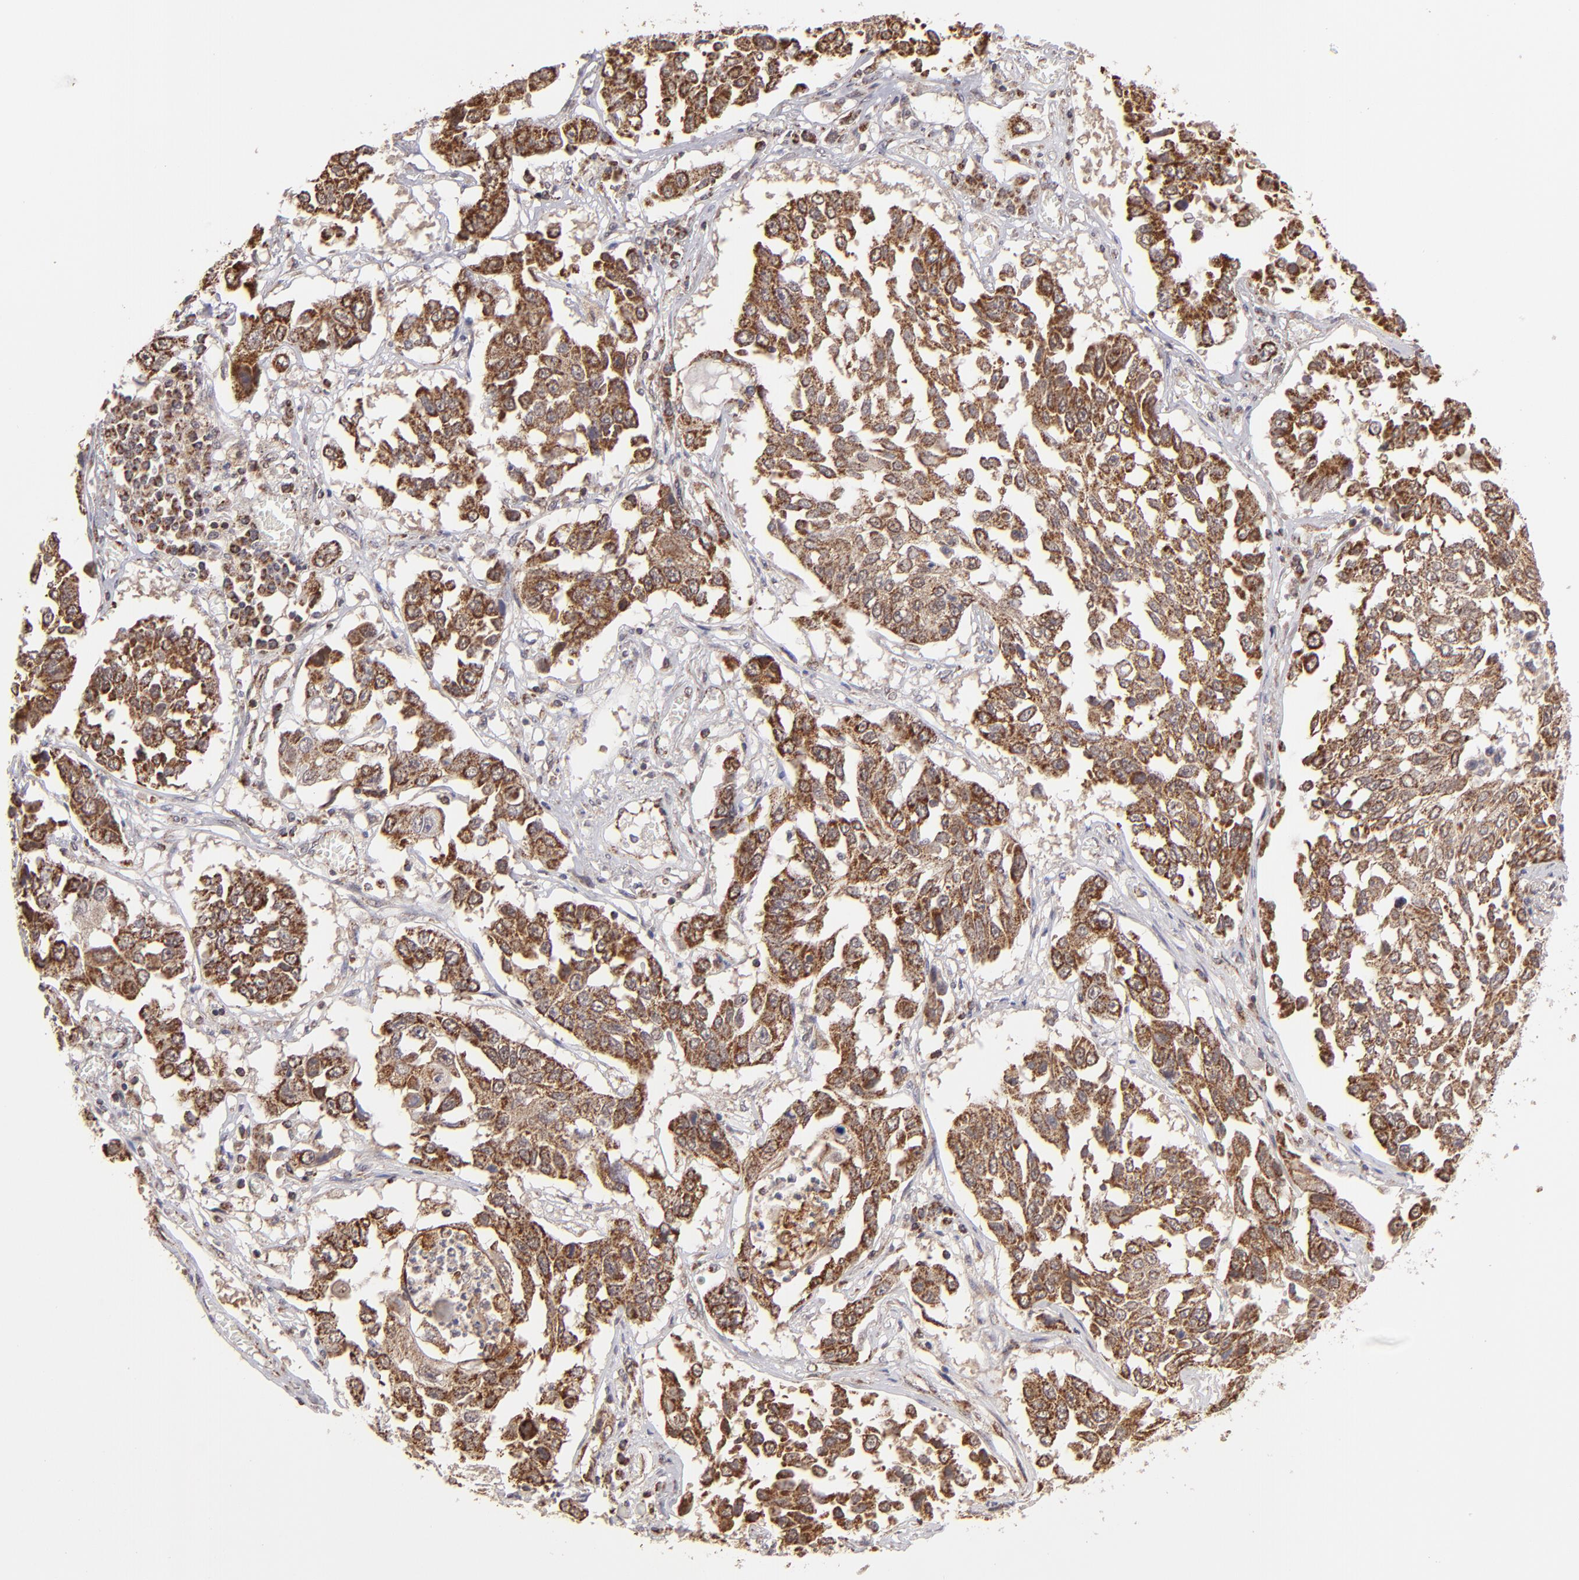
{"staining": {"intensity": "moderate", "quantity": ">75%", "location": "cytoplasmic/membranous"}, "tissue": "lung cancer", "cell_type": "Tumor cells", "image_type": "cancer", "snomed": [{"axis": "morphology", "description": "Squamous cell carcinoma, NOS"}, {"axis": "topography", "description": "Lung"}], "caption": "Squamous cell carcinoma (lung) stained with IHC exhibits moderate cytoplasmic/membranous staining in approximately >75% of tumor cells.", "gene": "SLC15A1", "patient": {"sex": "male", "age": 71}}